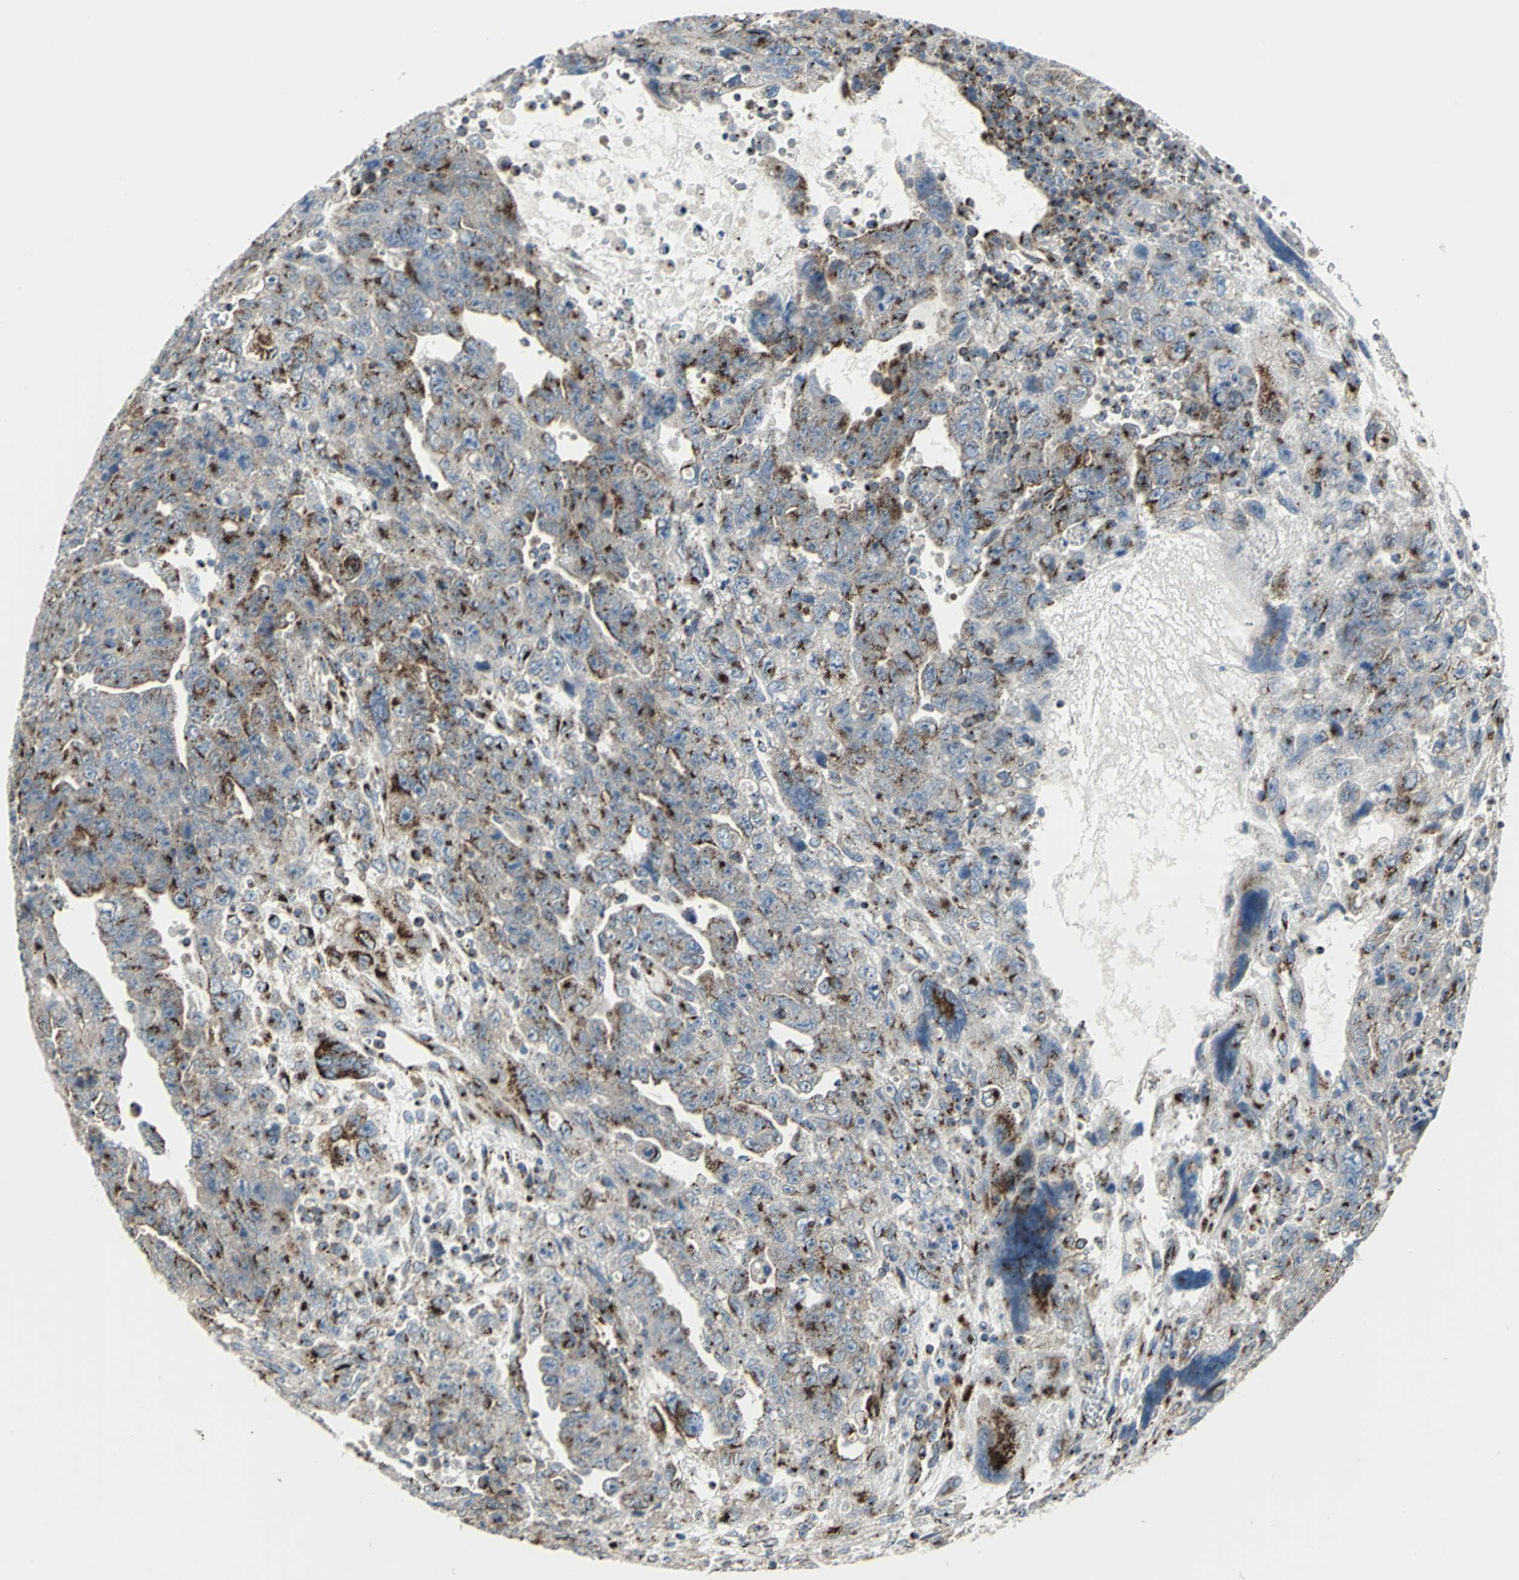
{"staining": {"intensity": "strong", "quantity": "25%-75%", "location": "cytoplasmic/membranous"}, "tissue": "testis cancer", "cell_type": "Tumor cells", "image_type": "cancer", "snomed": [{"axis": "morphology", "description": "Carcinoma, Embryonal, NOS"}, {"axis": "topography", "description": "Testis"}], "caption": "Human embryonal carcinoma (testis) stained with a protein marker displays strong staining in tumor cells.", "gene": "GPR3", "patient": {"sex": "male", "age": 28}}